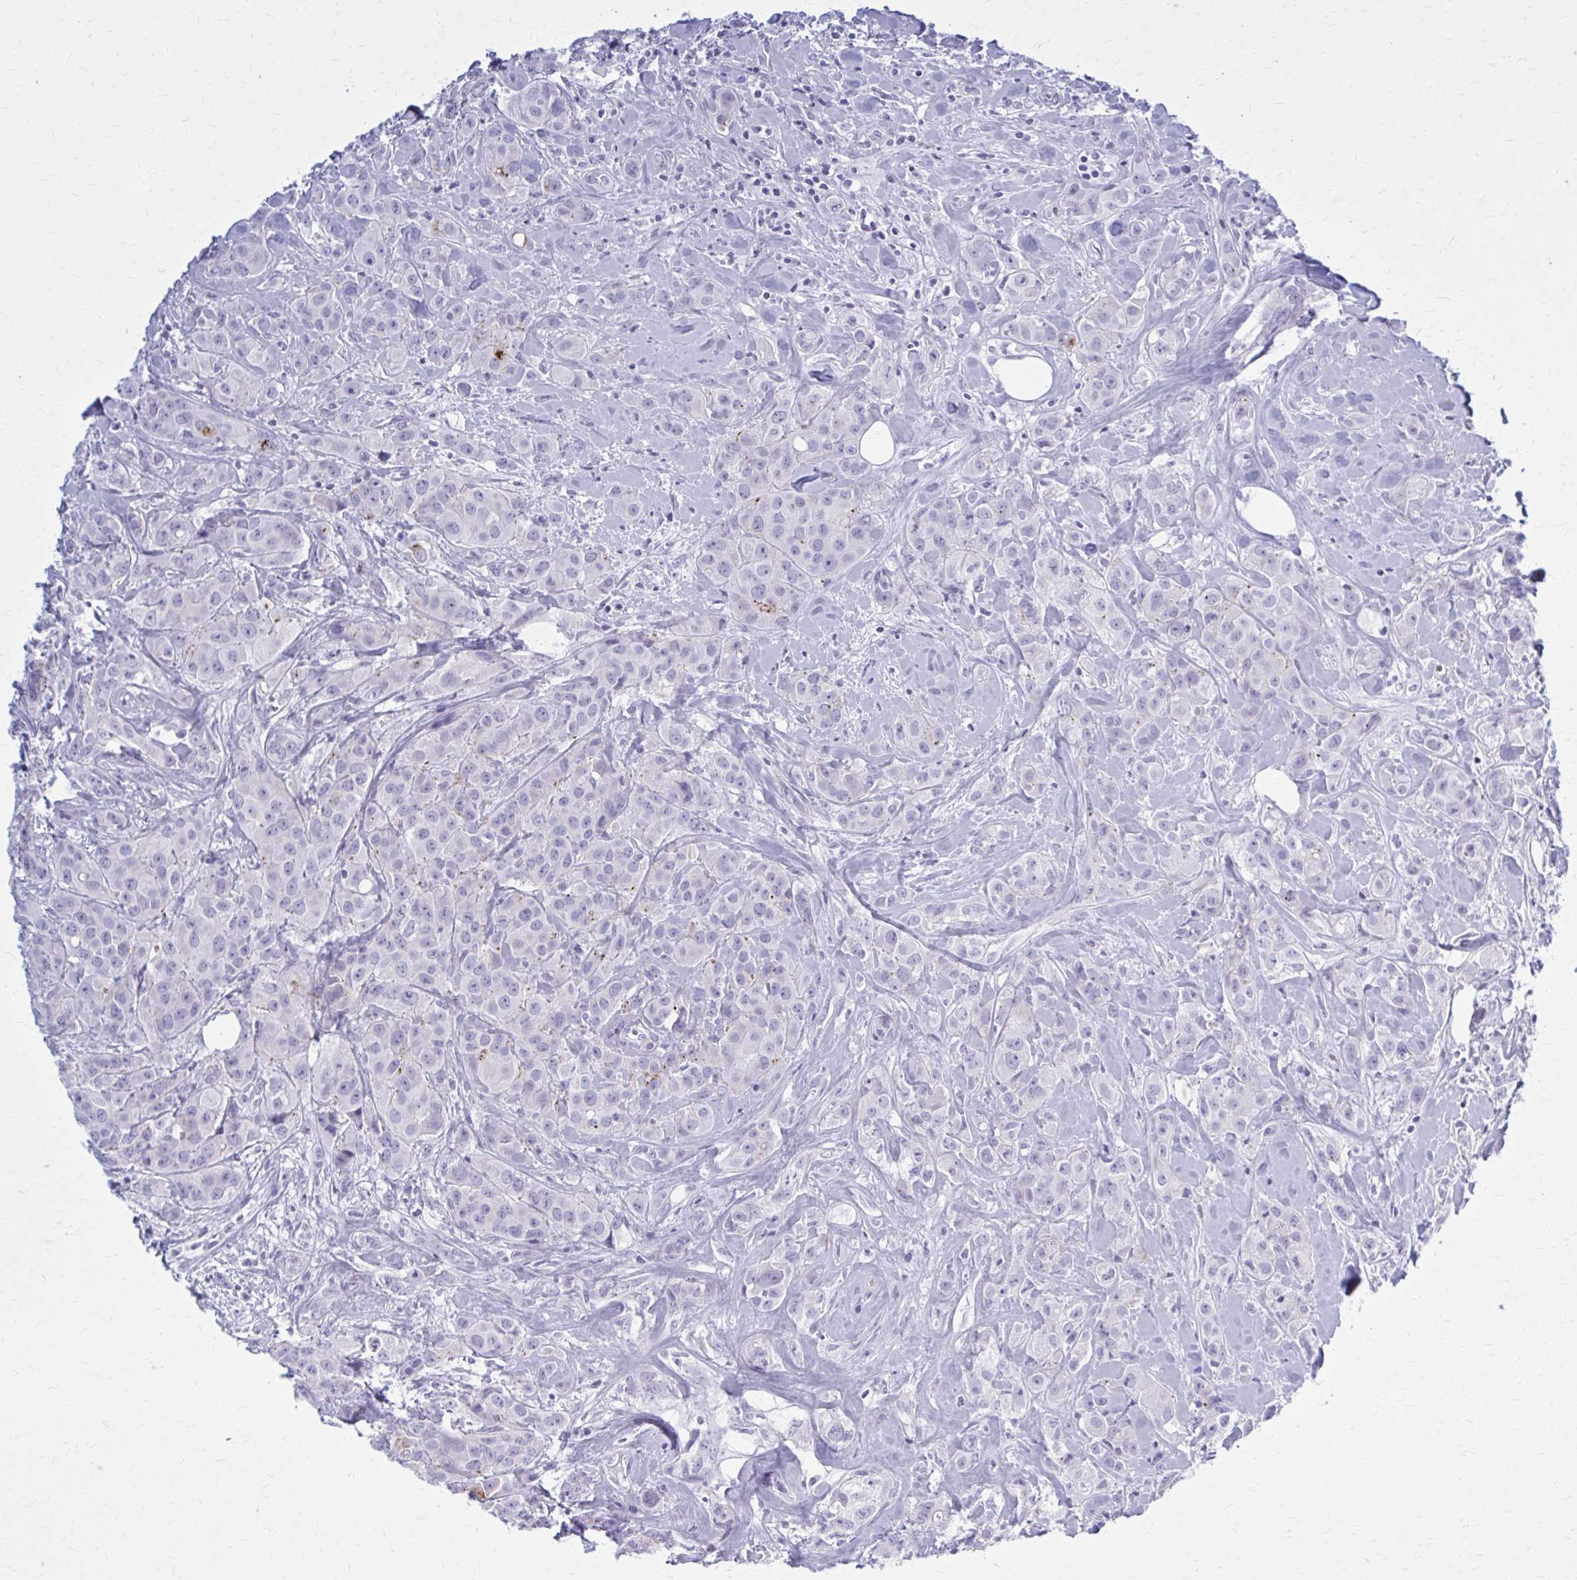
{"staining": {"intensity": "moderate", "quantity": "<25%", "location": "cytoplasmic/membranous"}, "tissue": "breast cancer", "cell_type": "Tumor cells", "image_type": "cancer", "snomed": [{"axis": "morphology", "description": "Normal tissue, NOS"}, {"axis": "morphology", "description": "Duct carcinoma"}, {"axis": "topography", "description": "Breast"}], "caption": "The immunohistochemical stain labels moderate cytoplasmic/membranous expression in tumor cells of breast infiltrating ductal carcinoma tissue. Nuclei are stained in blue.", "gene": "PEDS1", "patient": {"sex": "female", "age": 43}}